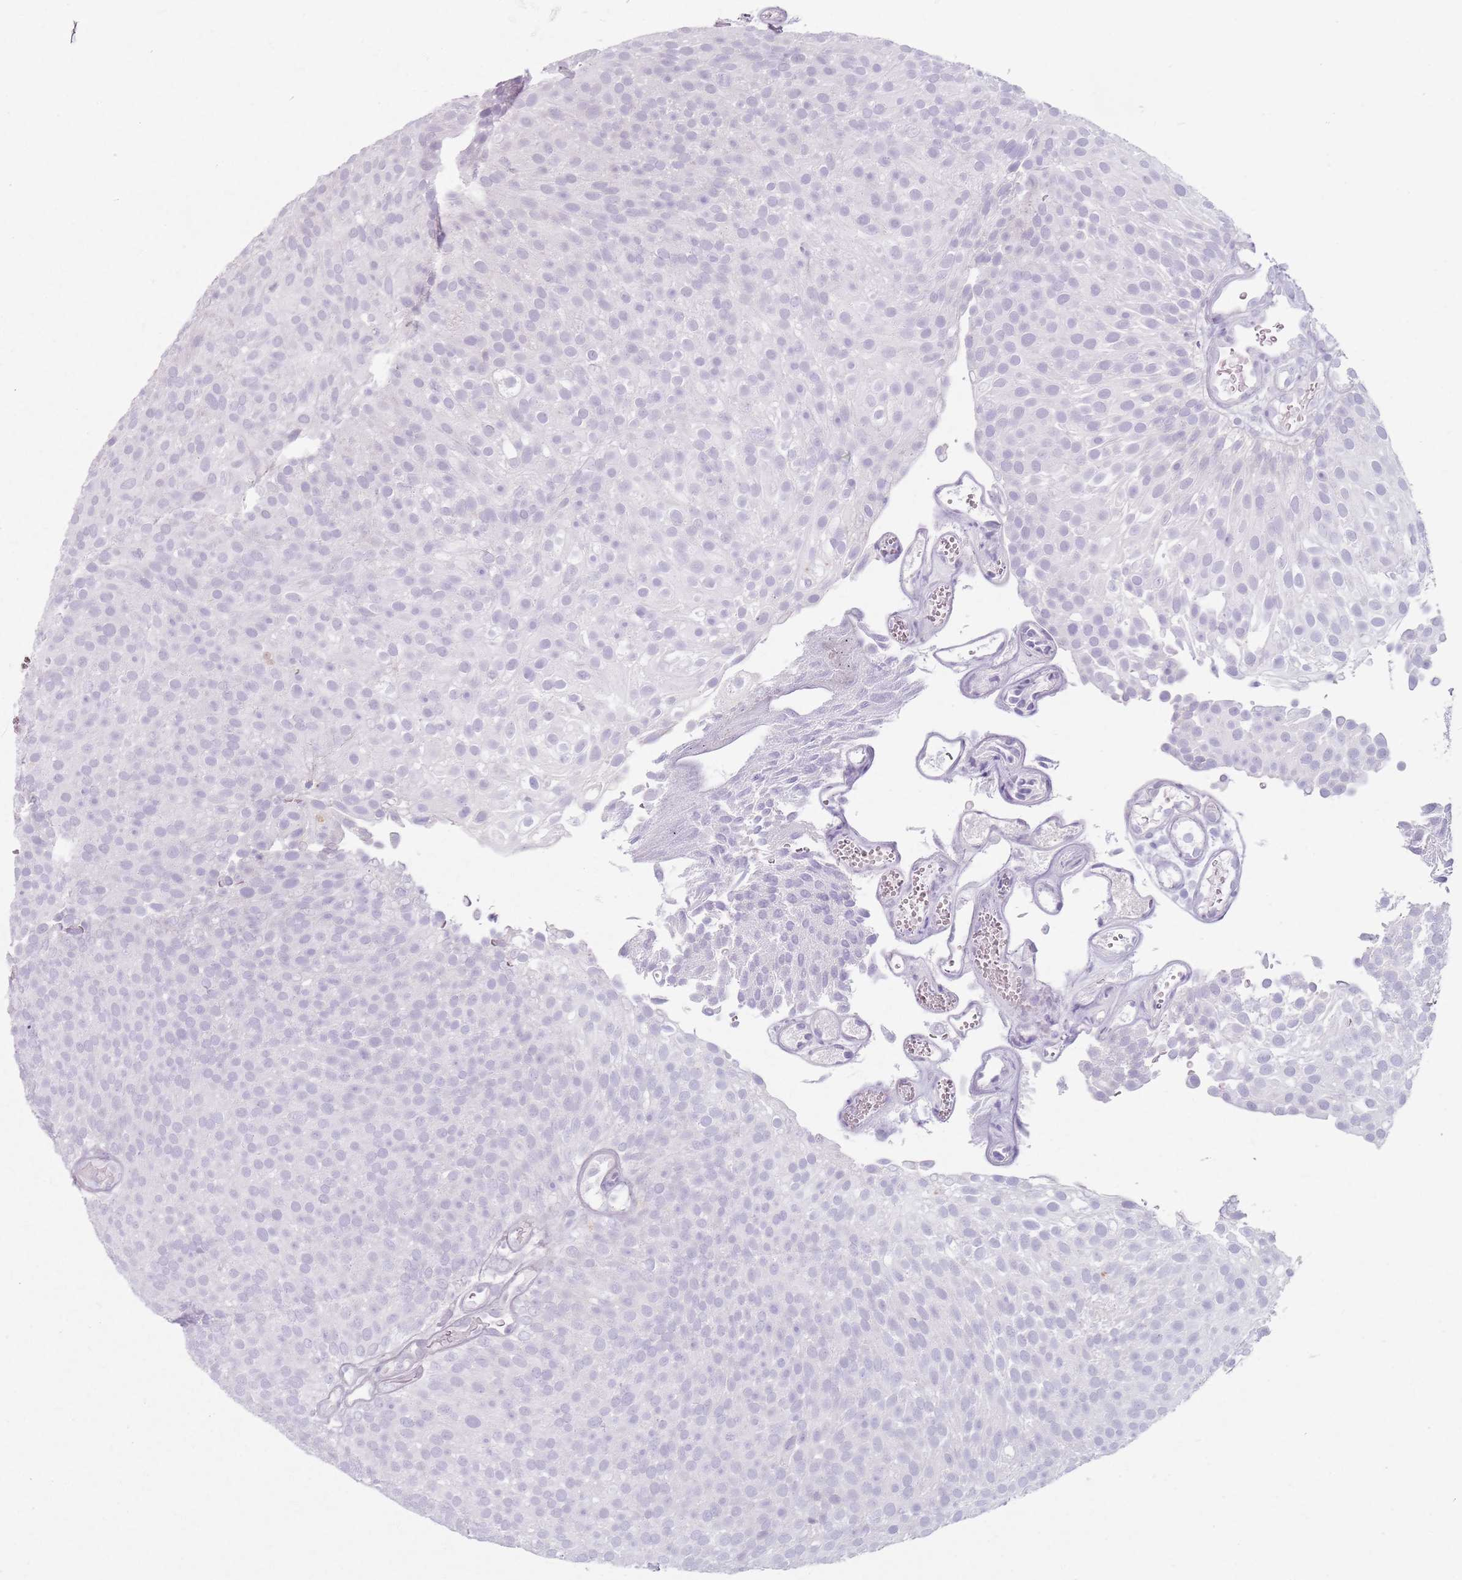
{"staining": {"intensity": "negative", "quantity": "none", "location": "none"}, "tissue": "urothelial cancer", "cell_type": "Tumor cells", "image_type": "cancer", "snomed": [{"axis": "morphology", "description": "Urothelial carcinoma, Low grade"}, {"axis": "topography", "description": "Urinary bladder"}], "caption": "A high-resolution image shows immunohistochemistry (IHC) staining of urothelial cancer, which reveals no significant expression in tumor cells.", "gene": "GDPGP1", "patient": {"sex": "male", "age": 78}}